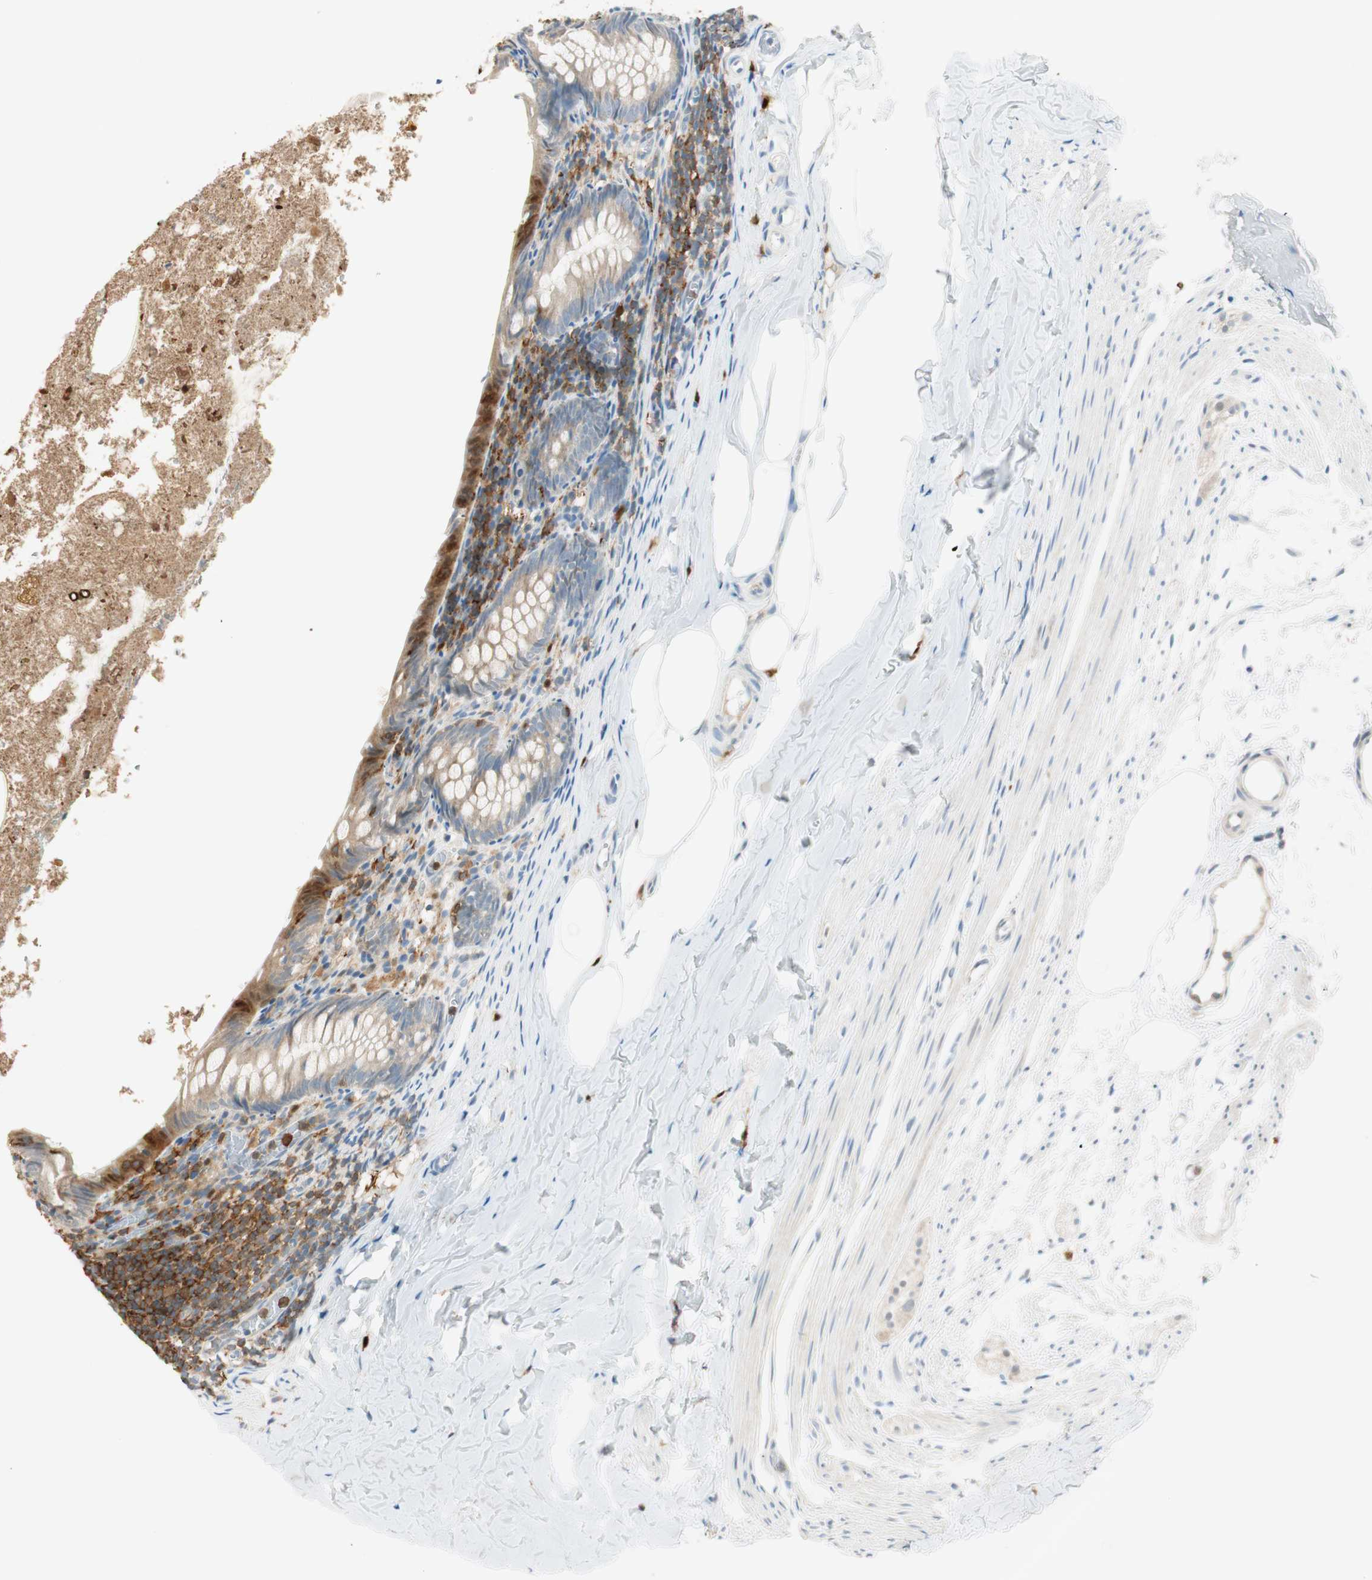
{"staining": {"intensity": "strong", "quantity": ">75%", "location": "cytoplasmic/membranous"}, "tissue": "appendix", "cell_type": "Glandular cells", "image_type": "normal", "snomed": [{"axis": "morphology", "description": "Normal tissue, NOS"}, {"axis": "topography", "description": "Appendix"}], "caption": "Immunohistochemical staining of benign human appendix exhibits strong cytoplasmic/membranous protein expression in approximately >75% of glandular cells.", "gene": "HPGD", "patient": {"sex": "female", "age": 10}}